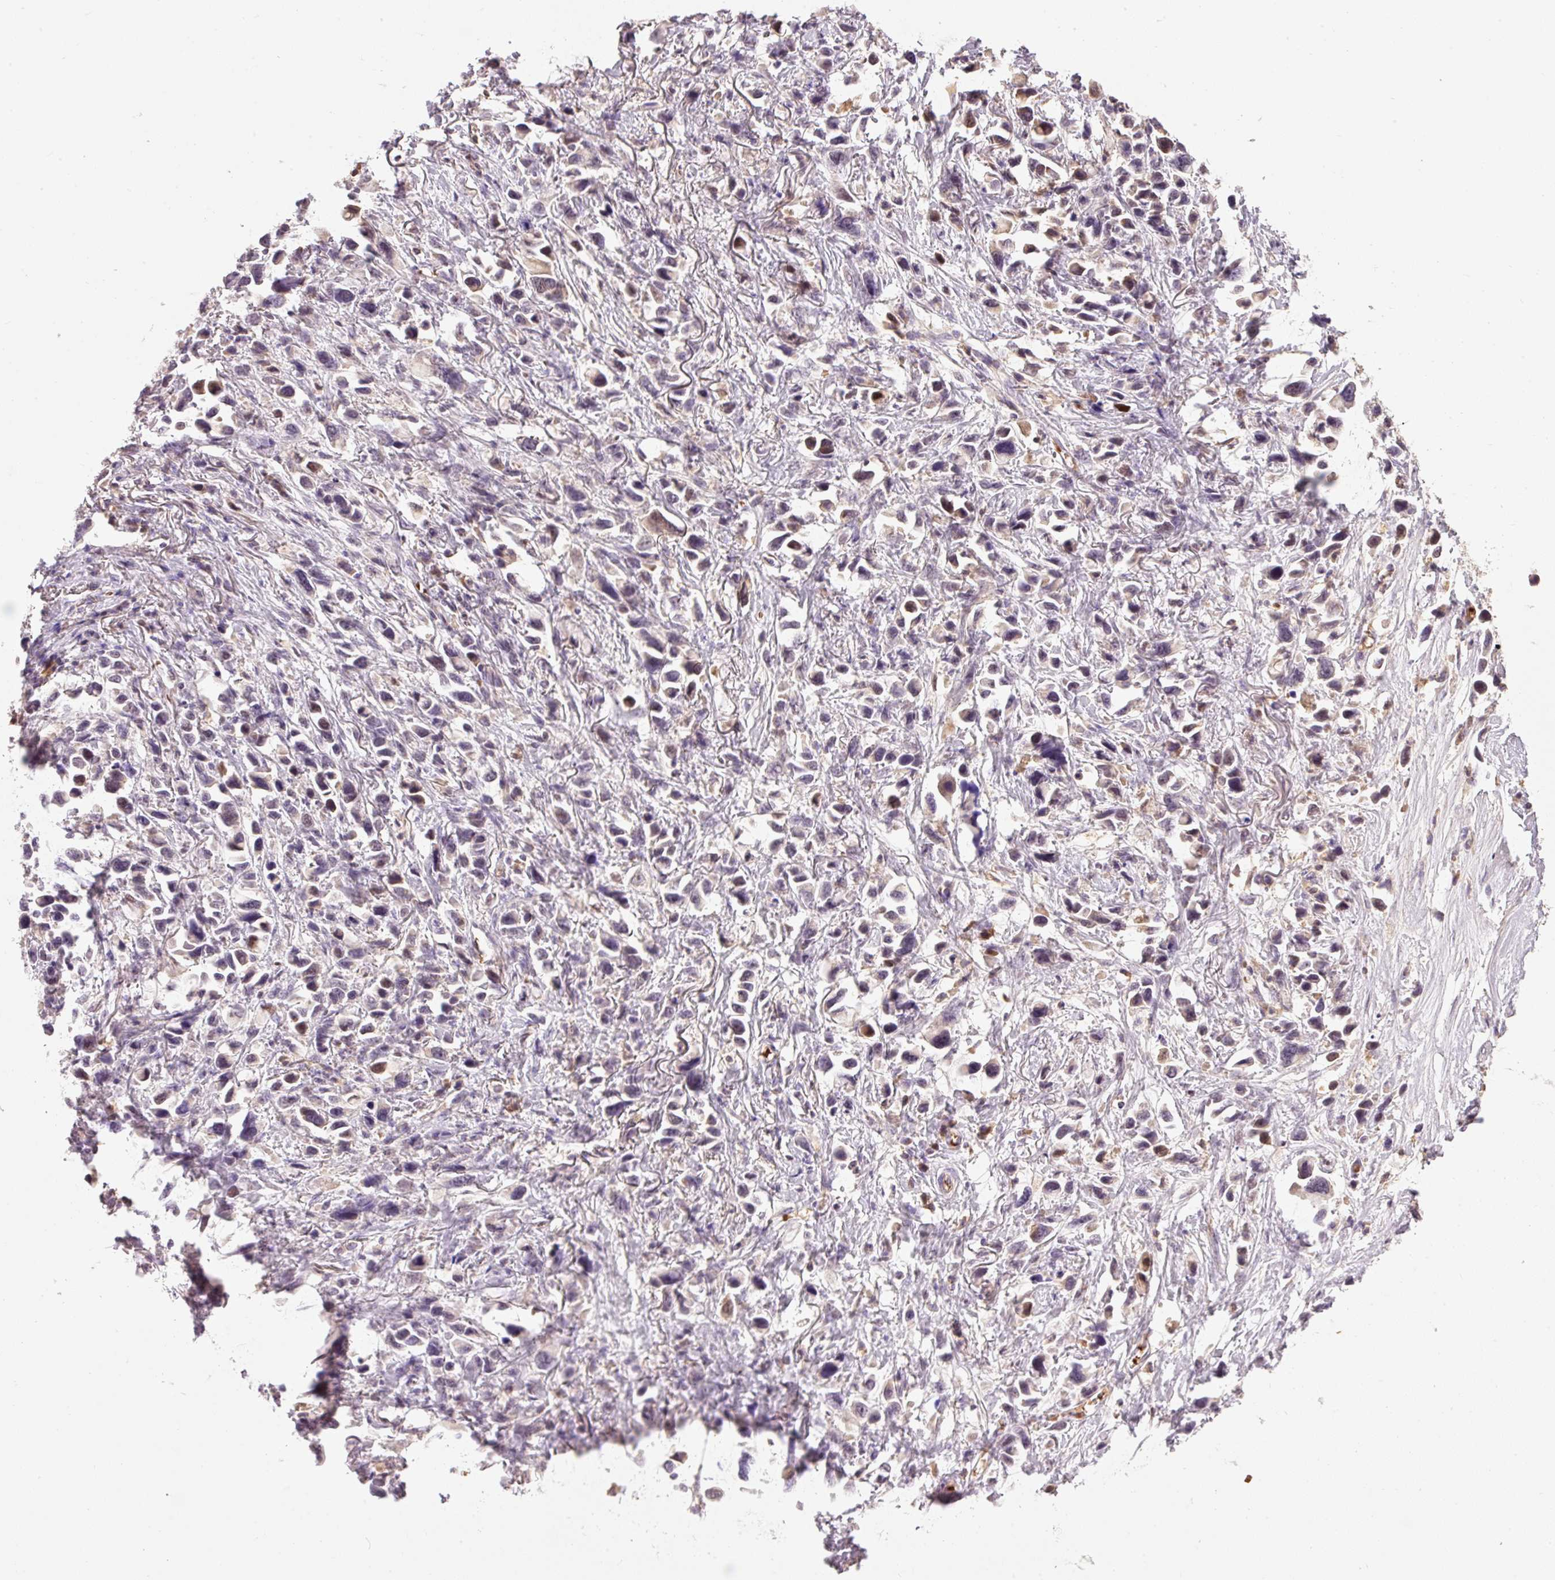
{"staining": {"intensity": "moderate", "quantity": "25%-75%", "location": "cytoplasmic/membranous,nuclear"}, "tissue": "stomach cancer", "cell_type": "Tumor cells", "image_type": "cancer", "snomed": [{"axis": "morphology", "description": "Adenocarcinoma, NOS"}, {"axis": "topography", "description": "Stomach"}], "caption": "Immunohistochemical staining of human stomach cancer (adenocarcinoma) demonstrates medium levels of moderate cytoplasmic/membranous and nuclear protein staining in about 25%-75% of tumor cells.", "gene": "CMTM8", "patient": {"sex": "female", "age": 81}}